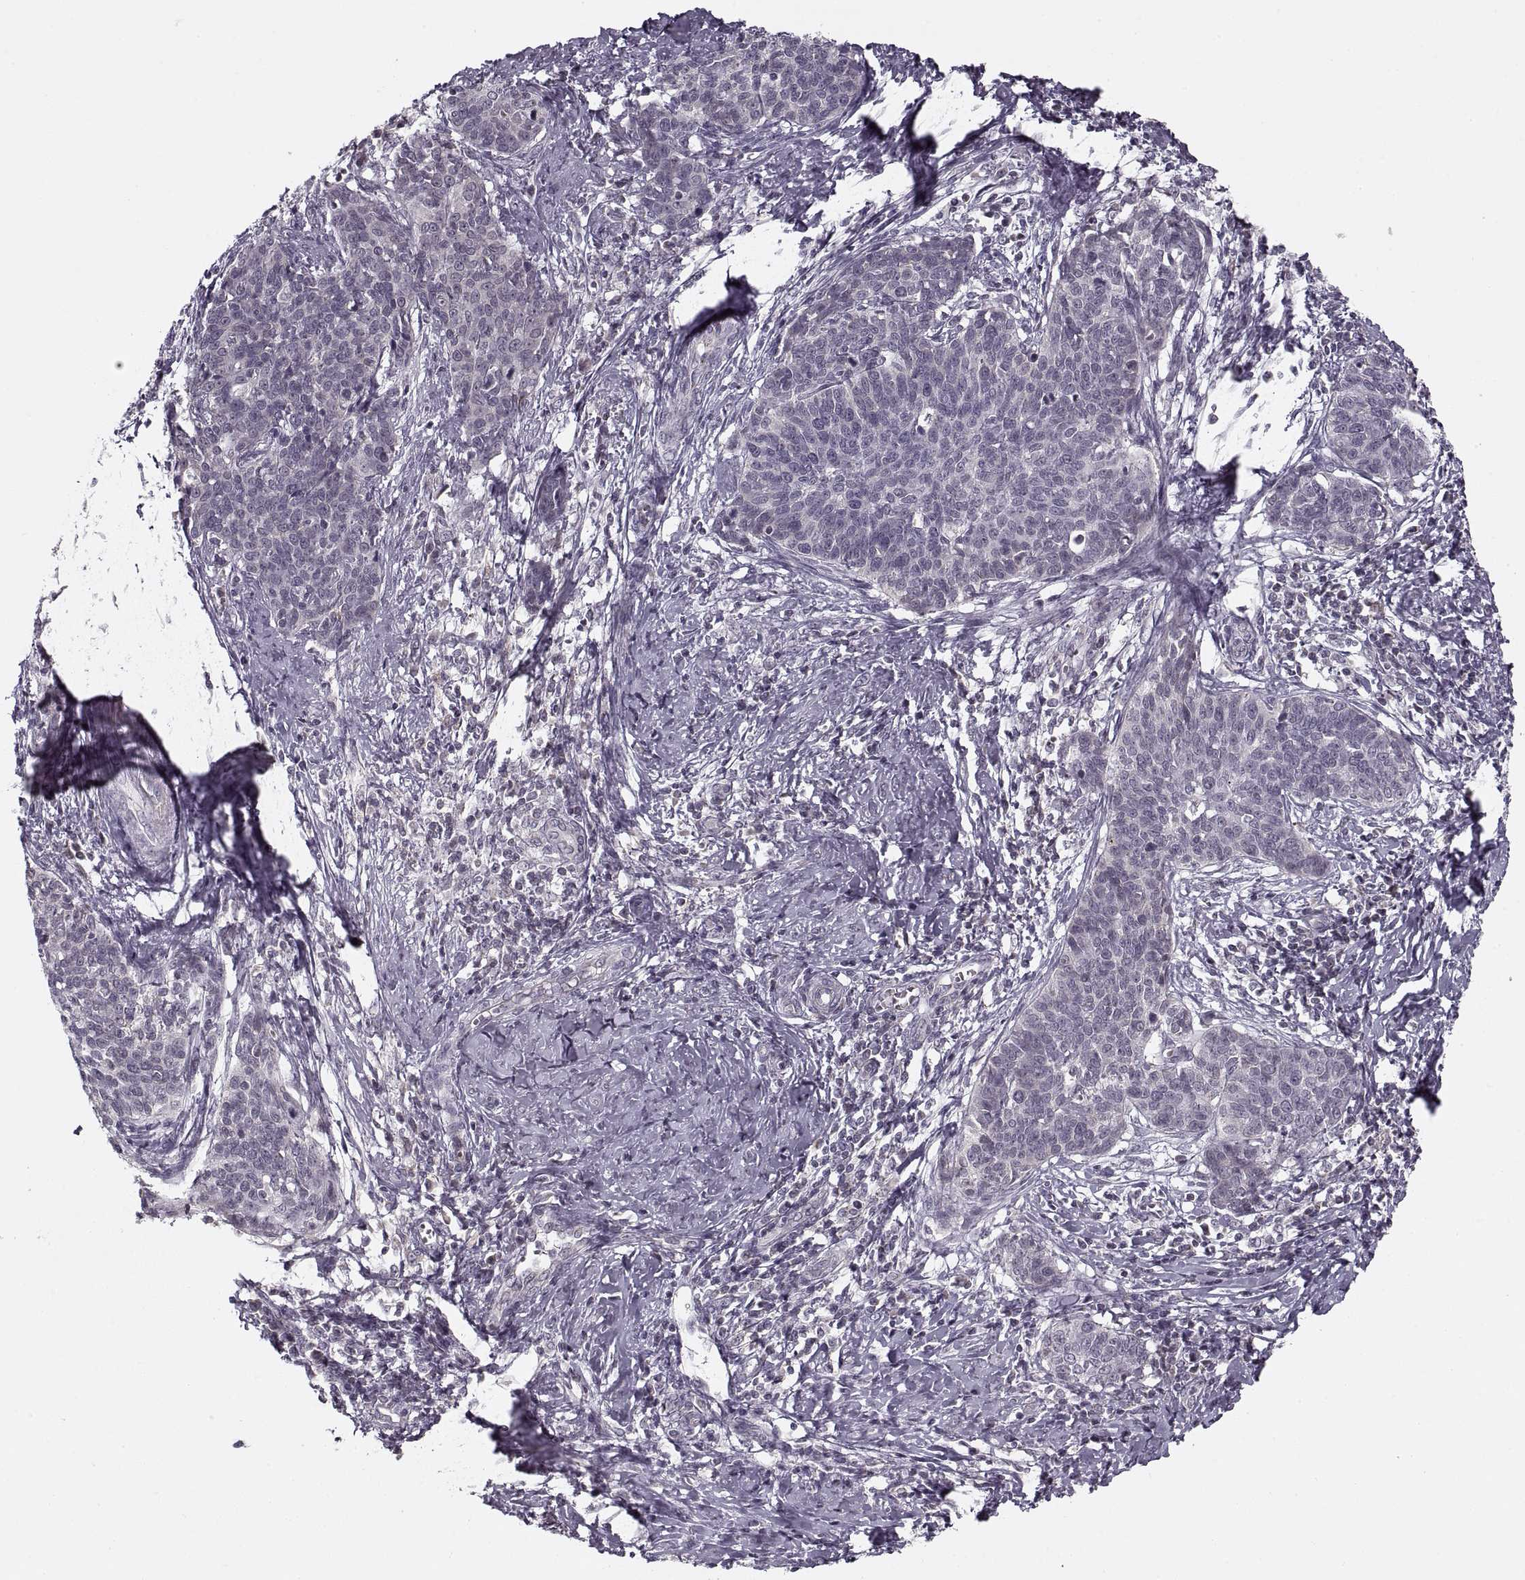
{"staining": {"intensity": "negative", "quantity": "none", "location": "none"}, "tissue": "cervical cancer", "cell_type": "Tumor cells", "image_type": "cancer", "snomed": [{"axis": "morphology", "description": "Squamous cell carcinoma, NOS"}, {"axis": "topography", "description": "Cervix"}], "caption": "This is an immunohistochemistry histopathology image of human cervical squamous cell carcinoma. There is no staining in tumor cells.", "gene": "ASIC3", "patient": {"sex": "female", "age": 39}}